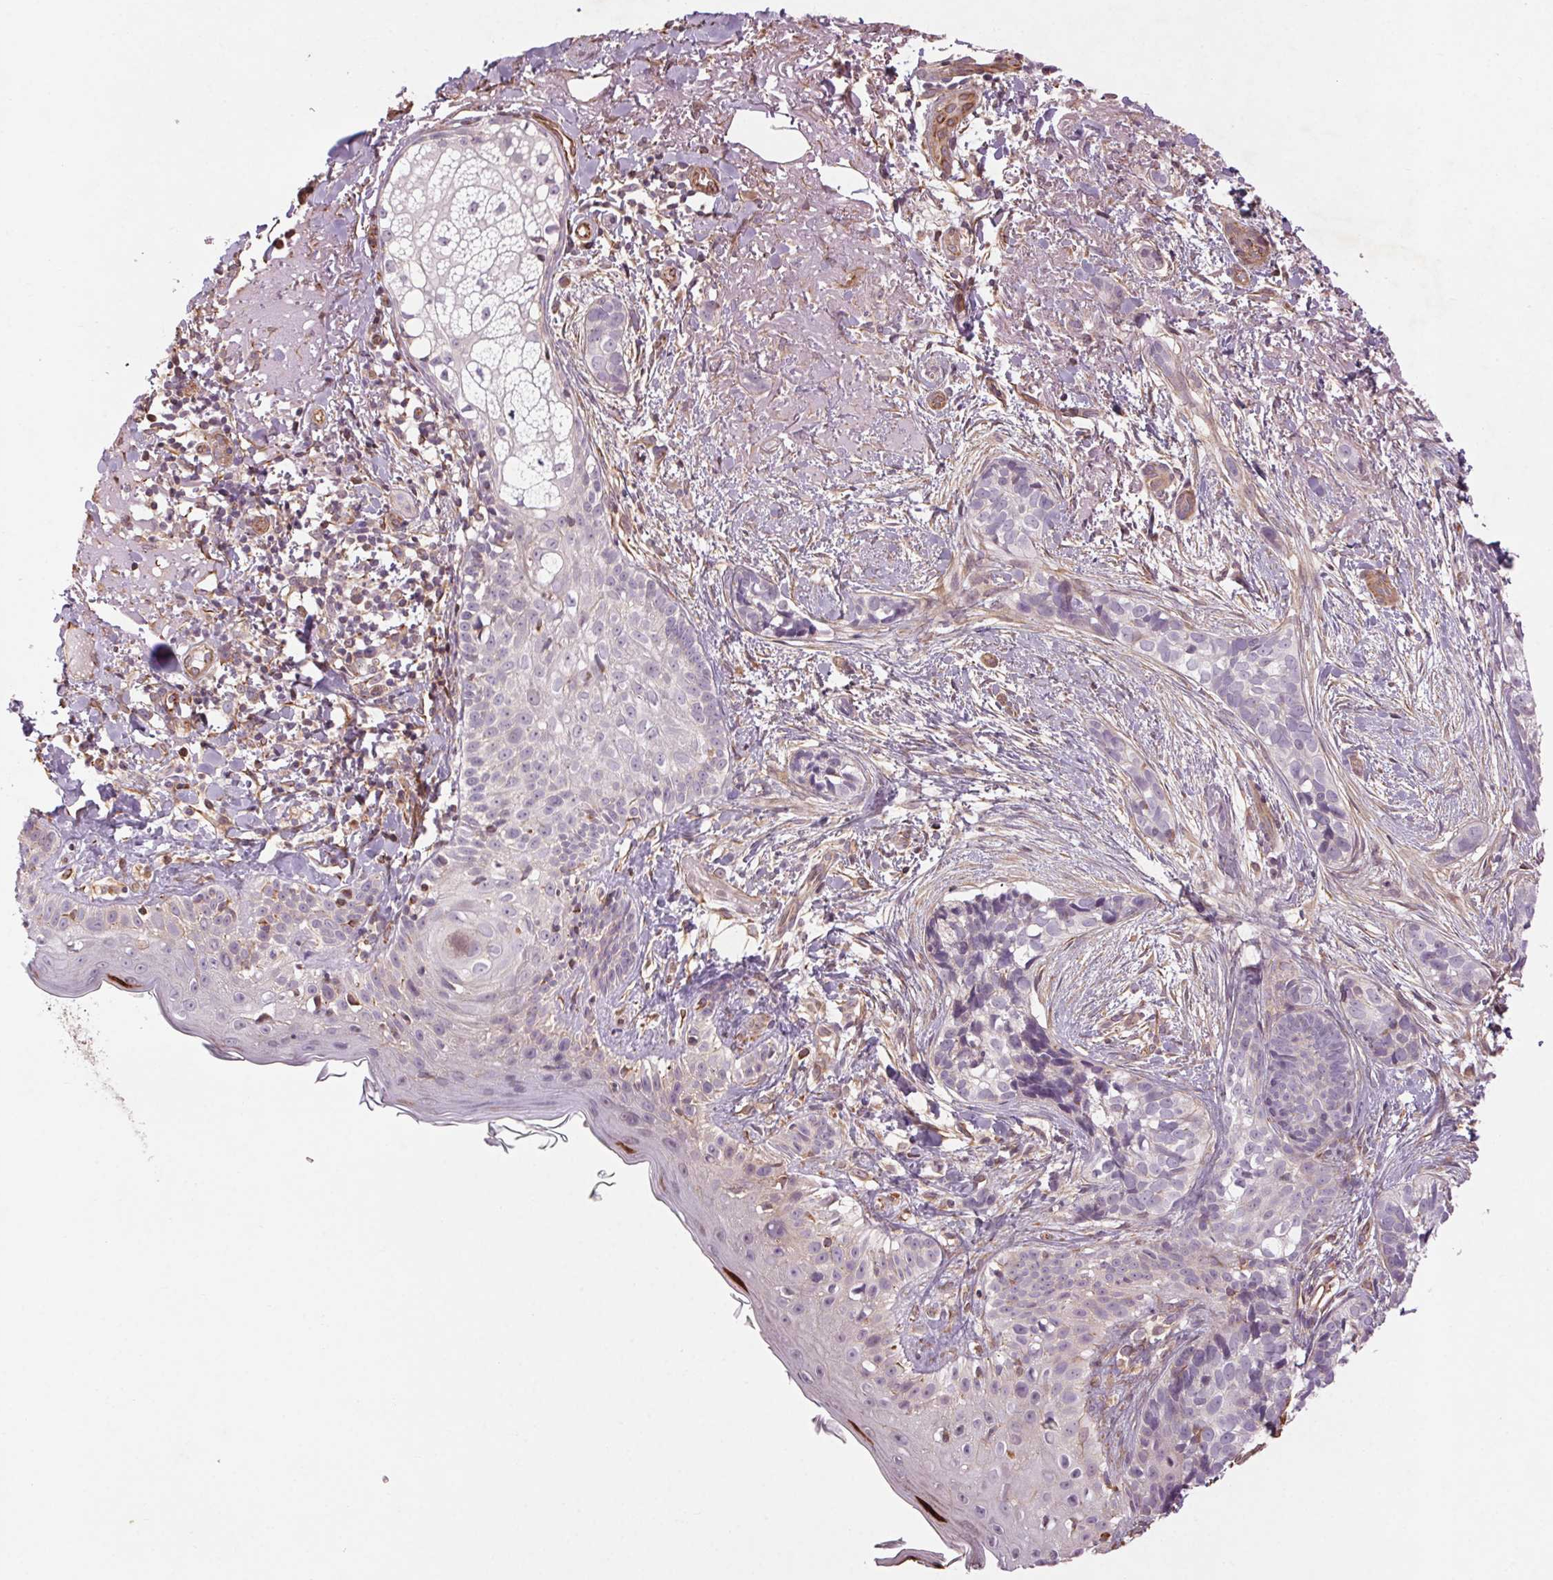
{"staining": {"intensity": "negative", "quantity": "none", "location": "none"}, "tissue": "skin cancer", "cell_type": "Tumor cells", "image_type": "cancer", "snomed": [{"axis": "morphology", "description": "Basal cell carcinoma"}, {"axis": "topography", "description": "Skin"}], "caption": "Skin cancer (basal cell carcinoma) was stained to show a protein in brown. There is no significant positivity in tumor cells.", "gene": "CCSER1", "patient": {"sex": "male", "age": 87}}